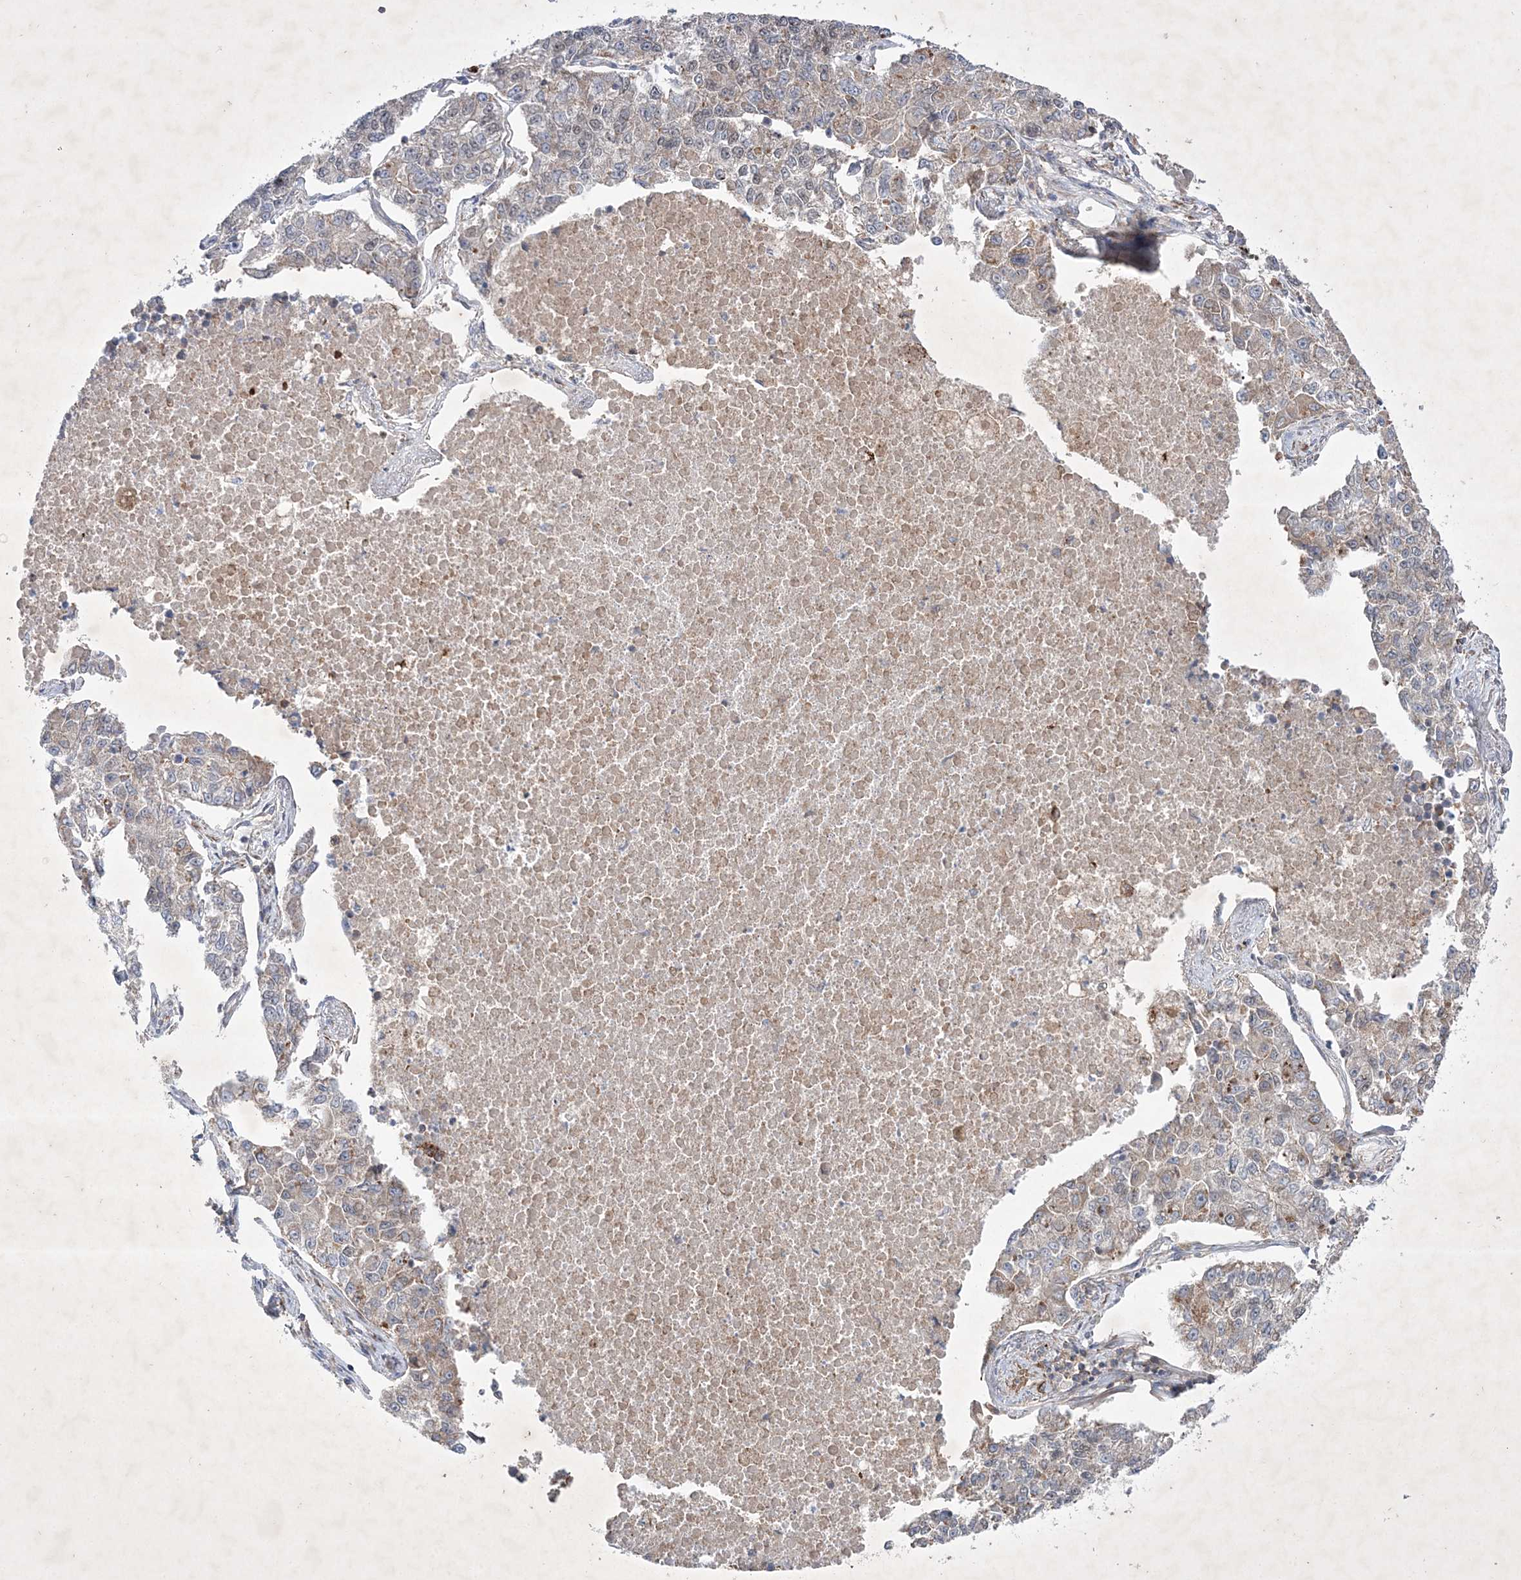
{"staining": {"intensity": "weak", "quantity": "<25%", "location": "cytoplasmic/membranous"}, "tissue": "lung cancer", "cell_type": "Tumor cells", "image_type": "cancer", "snomed": [{"axis": "morphology", "description": "Adenocarcinoma, NOS"}, {"axis": "topography", "description": "Lung"}], "caption": "Immunohistochemistry of human adenocarcinoma (lung) shows no positivity in tumor cells.", "gene": "OPA1", "patient": {"sex": "male", "age": 49}}